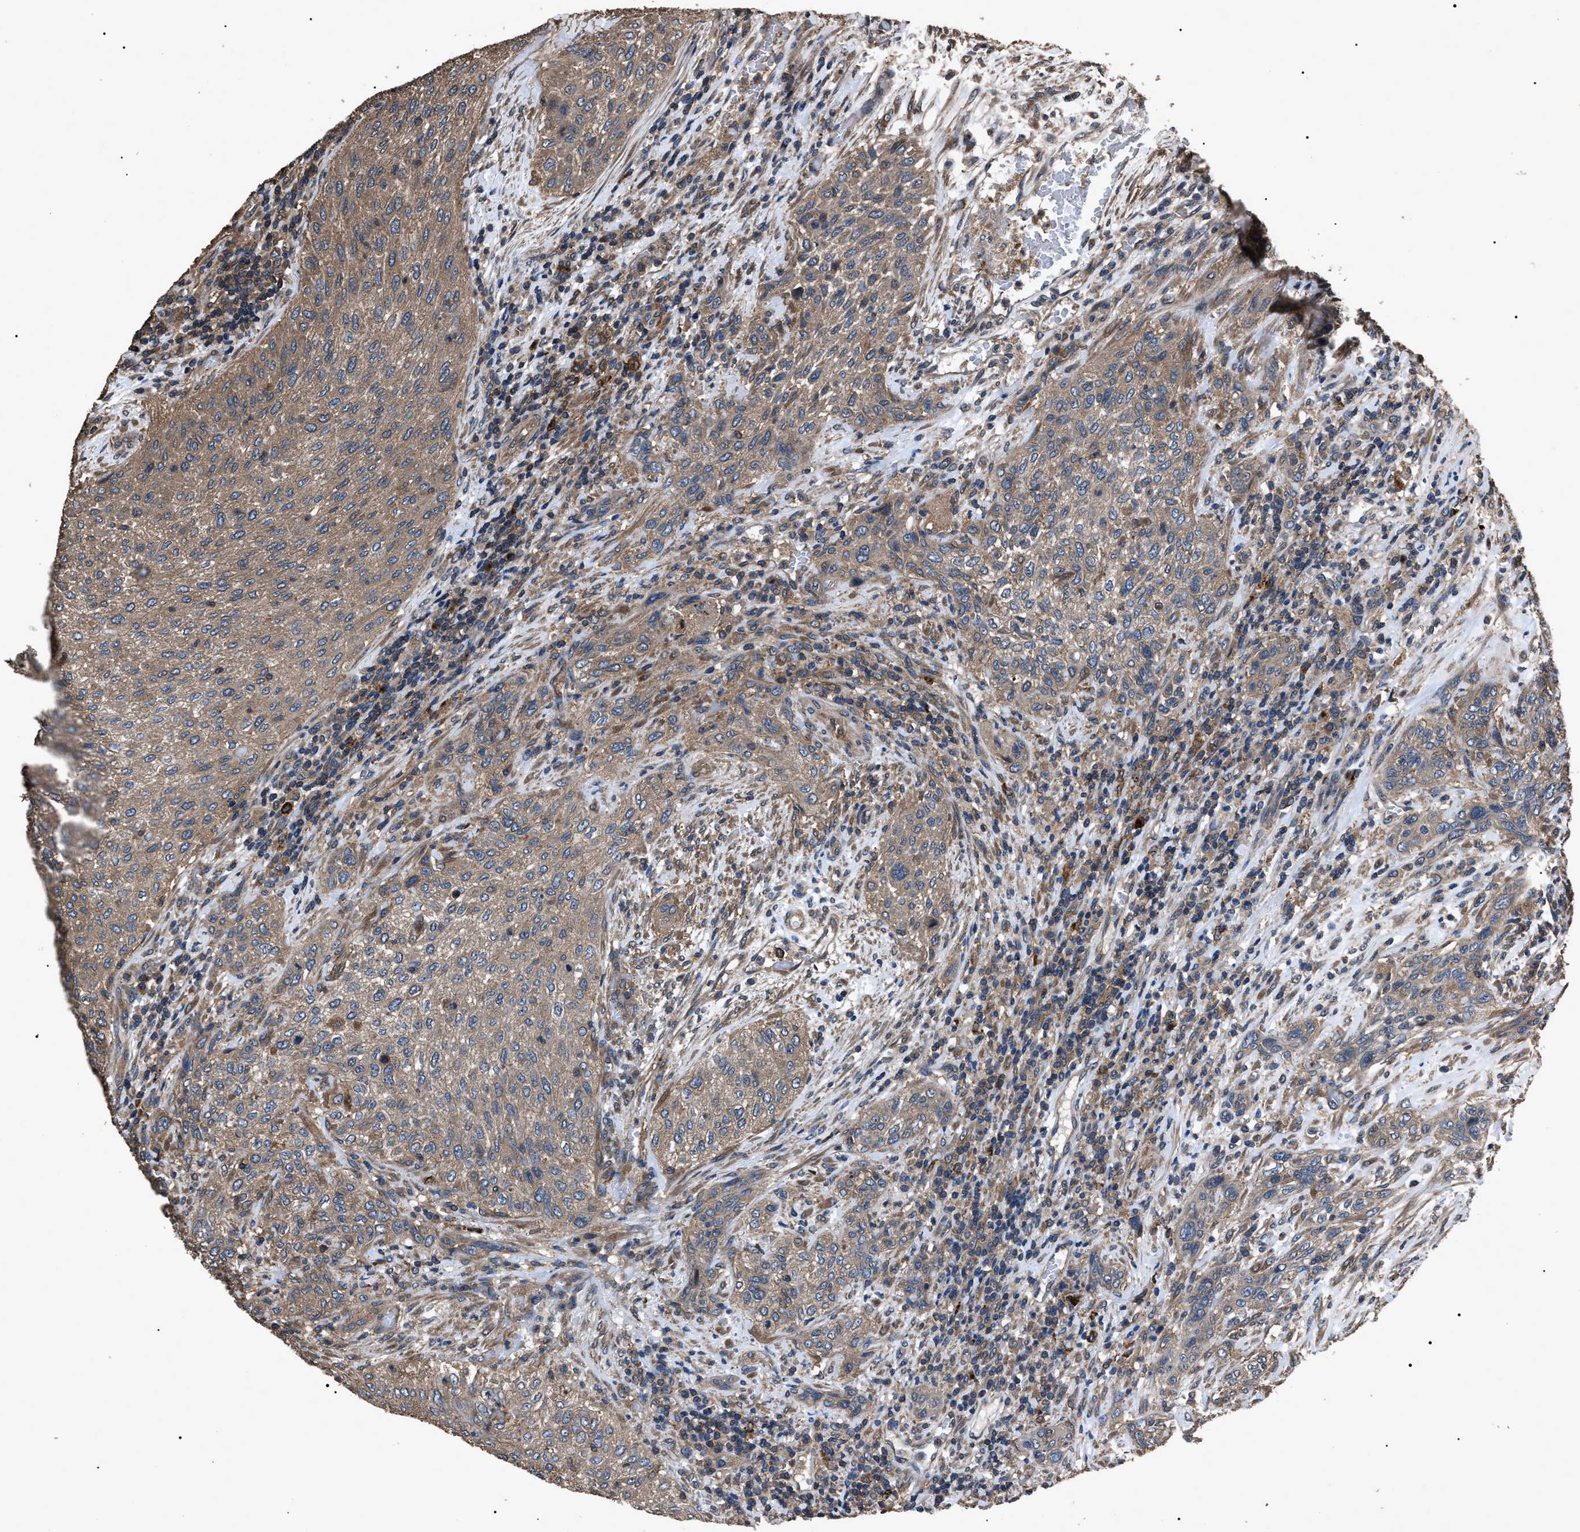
{"staining": {"intensity": "moderate", "quantity": ">75%", "location": "cytoplasmic/membranous"}, "tissue": "urothelial cancer", "cell_type": "Tumor cells", "image_type": "cancer", "snomed": [{"axis": "morphology", "description": "Urothelial carcinoma, Low grade"}, {"axis": "morphology", "description": "Urothelial carcinoma, High grade"}, {"axis": "topography", "description": "Urinary bladder"}], "caption": "Human urothelial carcinoma (high-grade) stained for a protein (brown) exhibits moderate cytoplasmic/membranous positive positivity in about >75% of tumor cells.", "gene": "RNF216", "patient": {"sex": "male", "age": 35}}